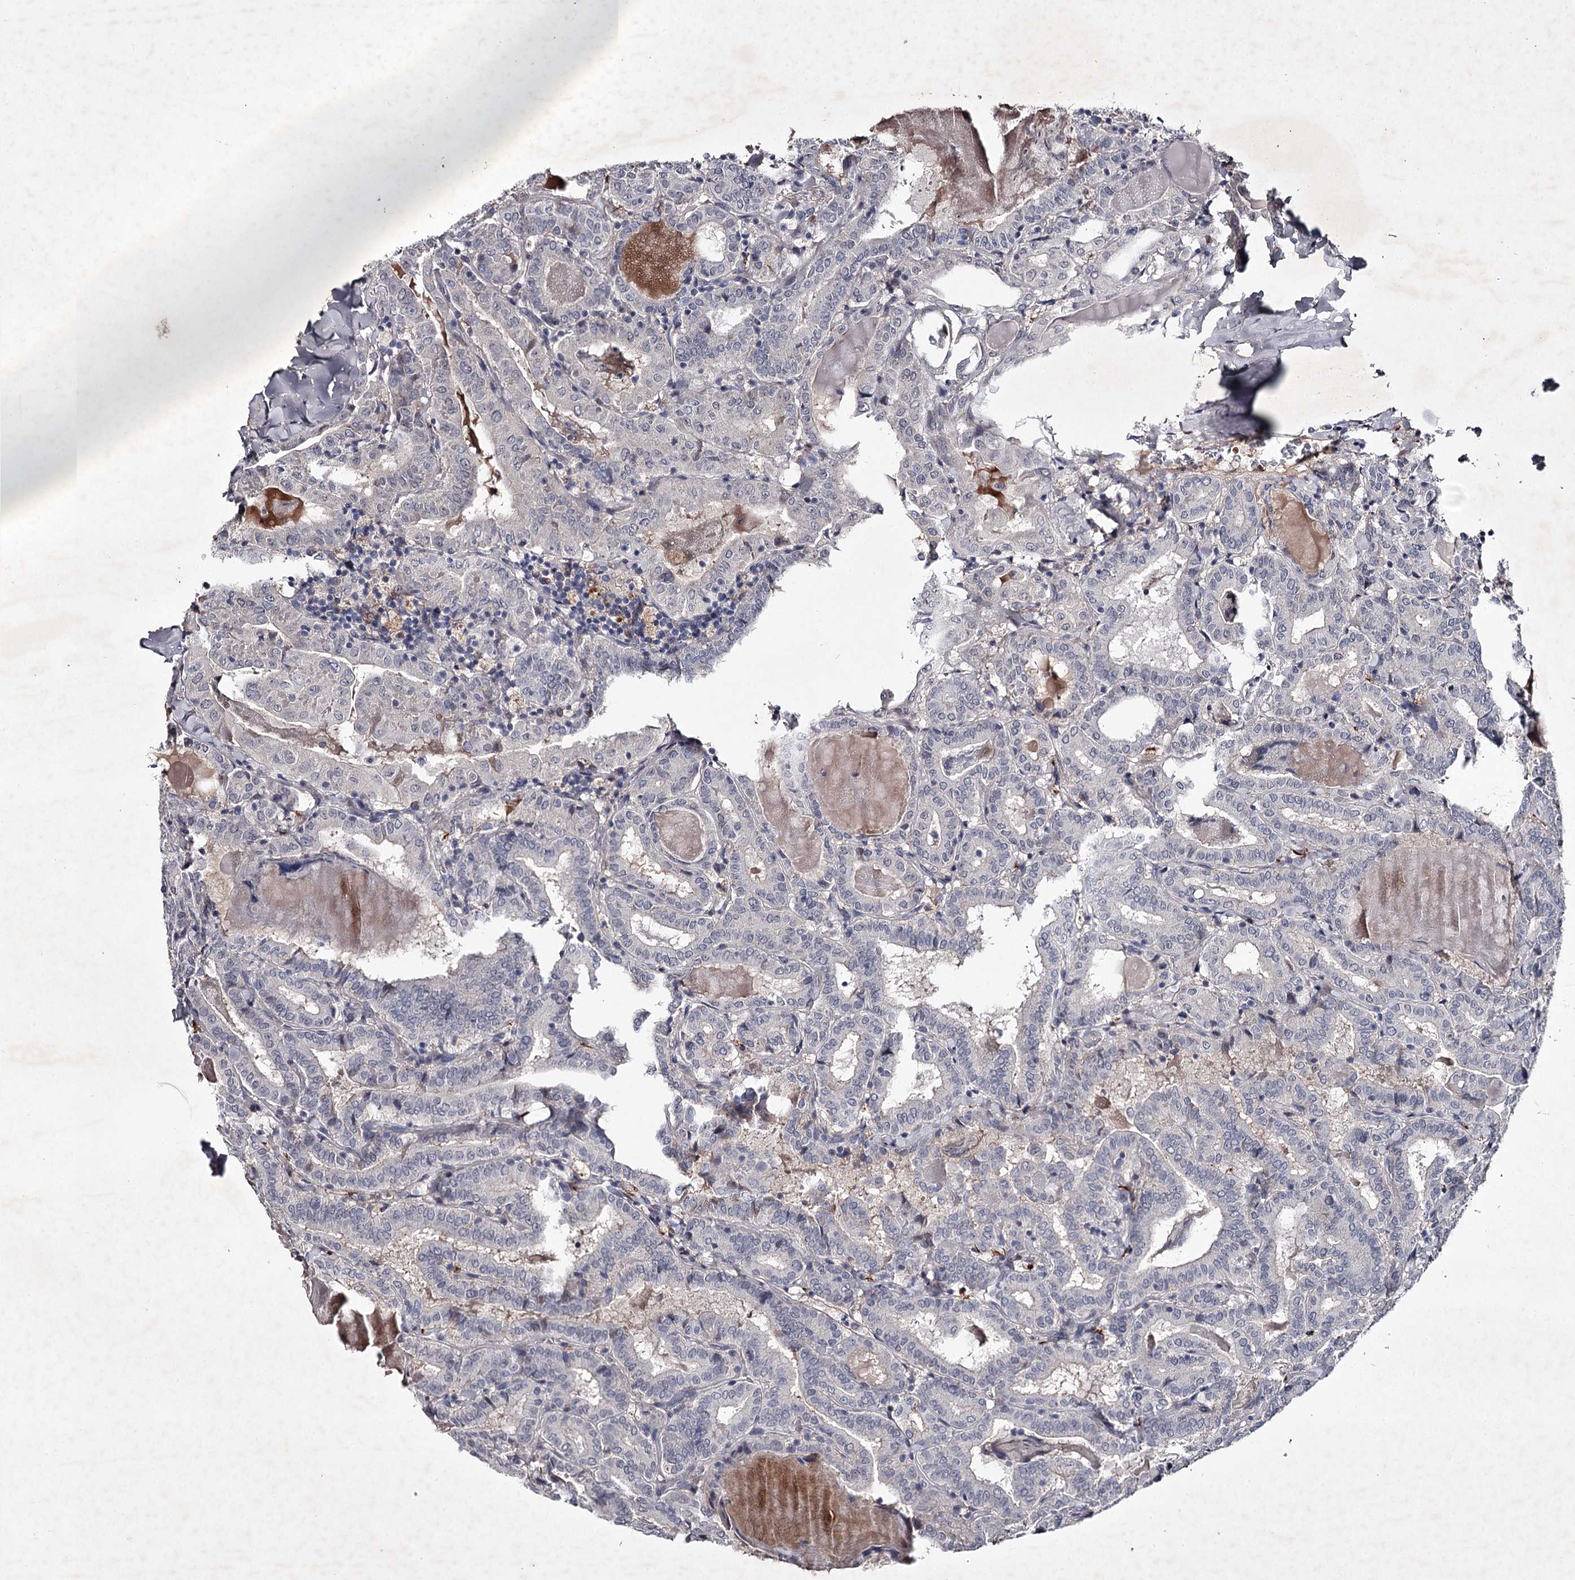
{"staining": {"intensity": "negative", "quantity": "none", "location": "none"}, "tissue": "thyroid cancer", "cell_type": "Tumor cells", "image_type": "cancer", "snomed": [{"axis": "morphology", "description": "Papillary adenocarcinoma, NOS"}, {"axis": "topography", "description": "Thyroid gland"}], "caption": "Immunohistochemistry histopathology image of neoplastic tissue: human papillary adenocarcinoma (thyroid) stained with DAB exhibits no significant protein staining in tumor cells. Nuclei are stained in blue.", "gene": "FDXACB1", "patient": {"sex": "female", "age": 72}}